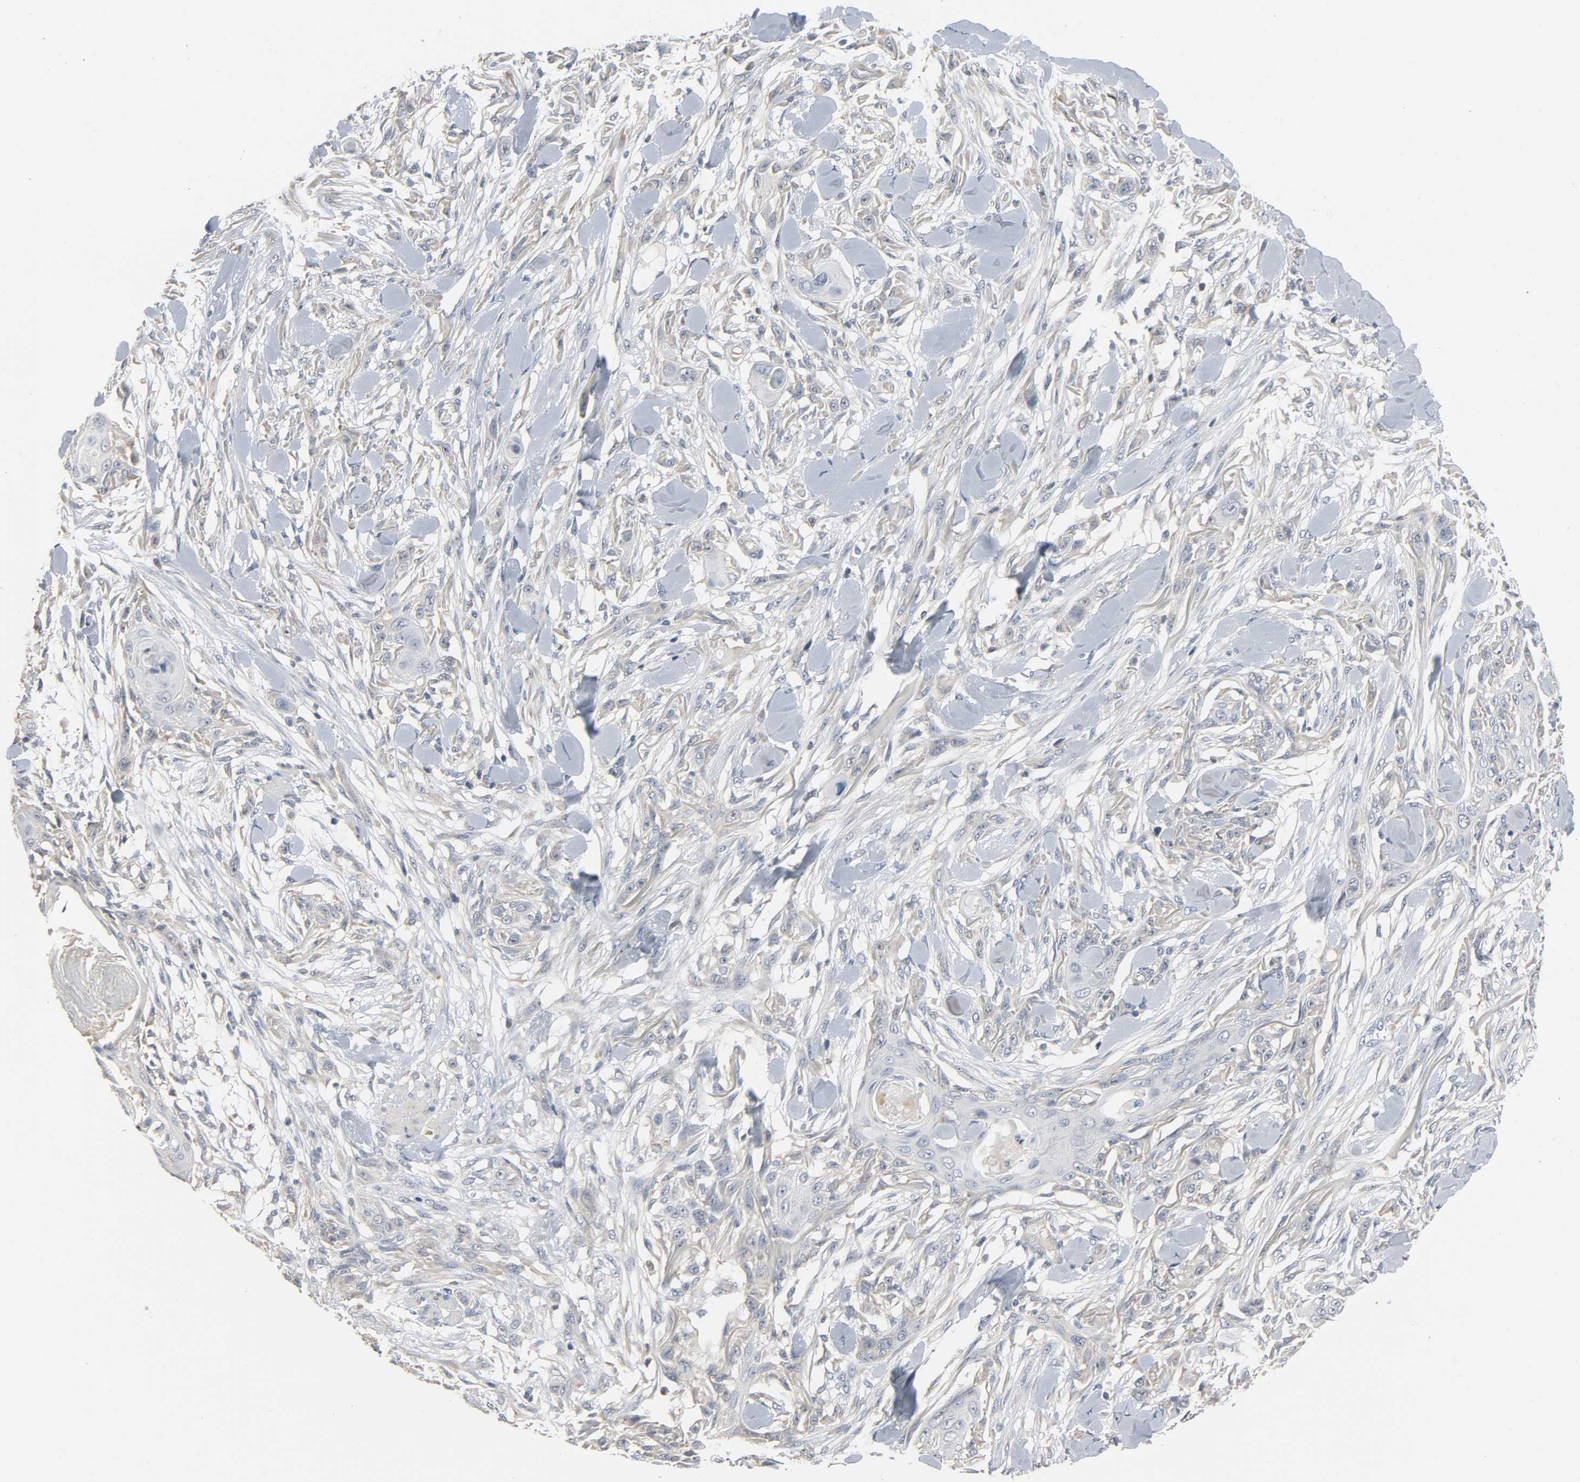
{"staining": {"intensity": "negative", "quantity": "none", "location": "none"}, "tissue": "skin cancer", "cell_type": "Tumor cells", "image_type": "cancer", "snomed": [{"axis": "morphology", "description": "Squamous cell carcinoma, NOS"}, {"axis": "topography", "description": "Skin"}], "caption": "An immunohistochemistry micrograph of skin squamous cell carcinoma is shown. There is no staining in tumor cells of skin squamous cell carcinoma.", "gene": "CD4", "patient": {"sex": "female", "age": 59}}